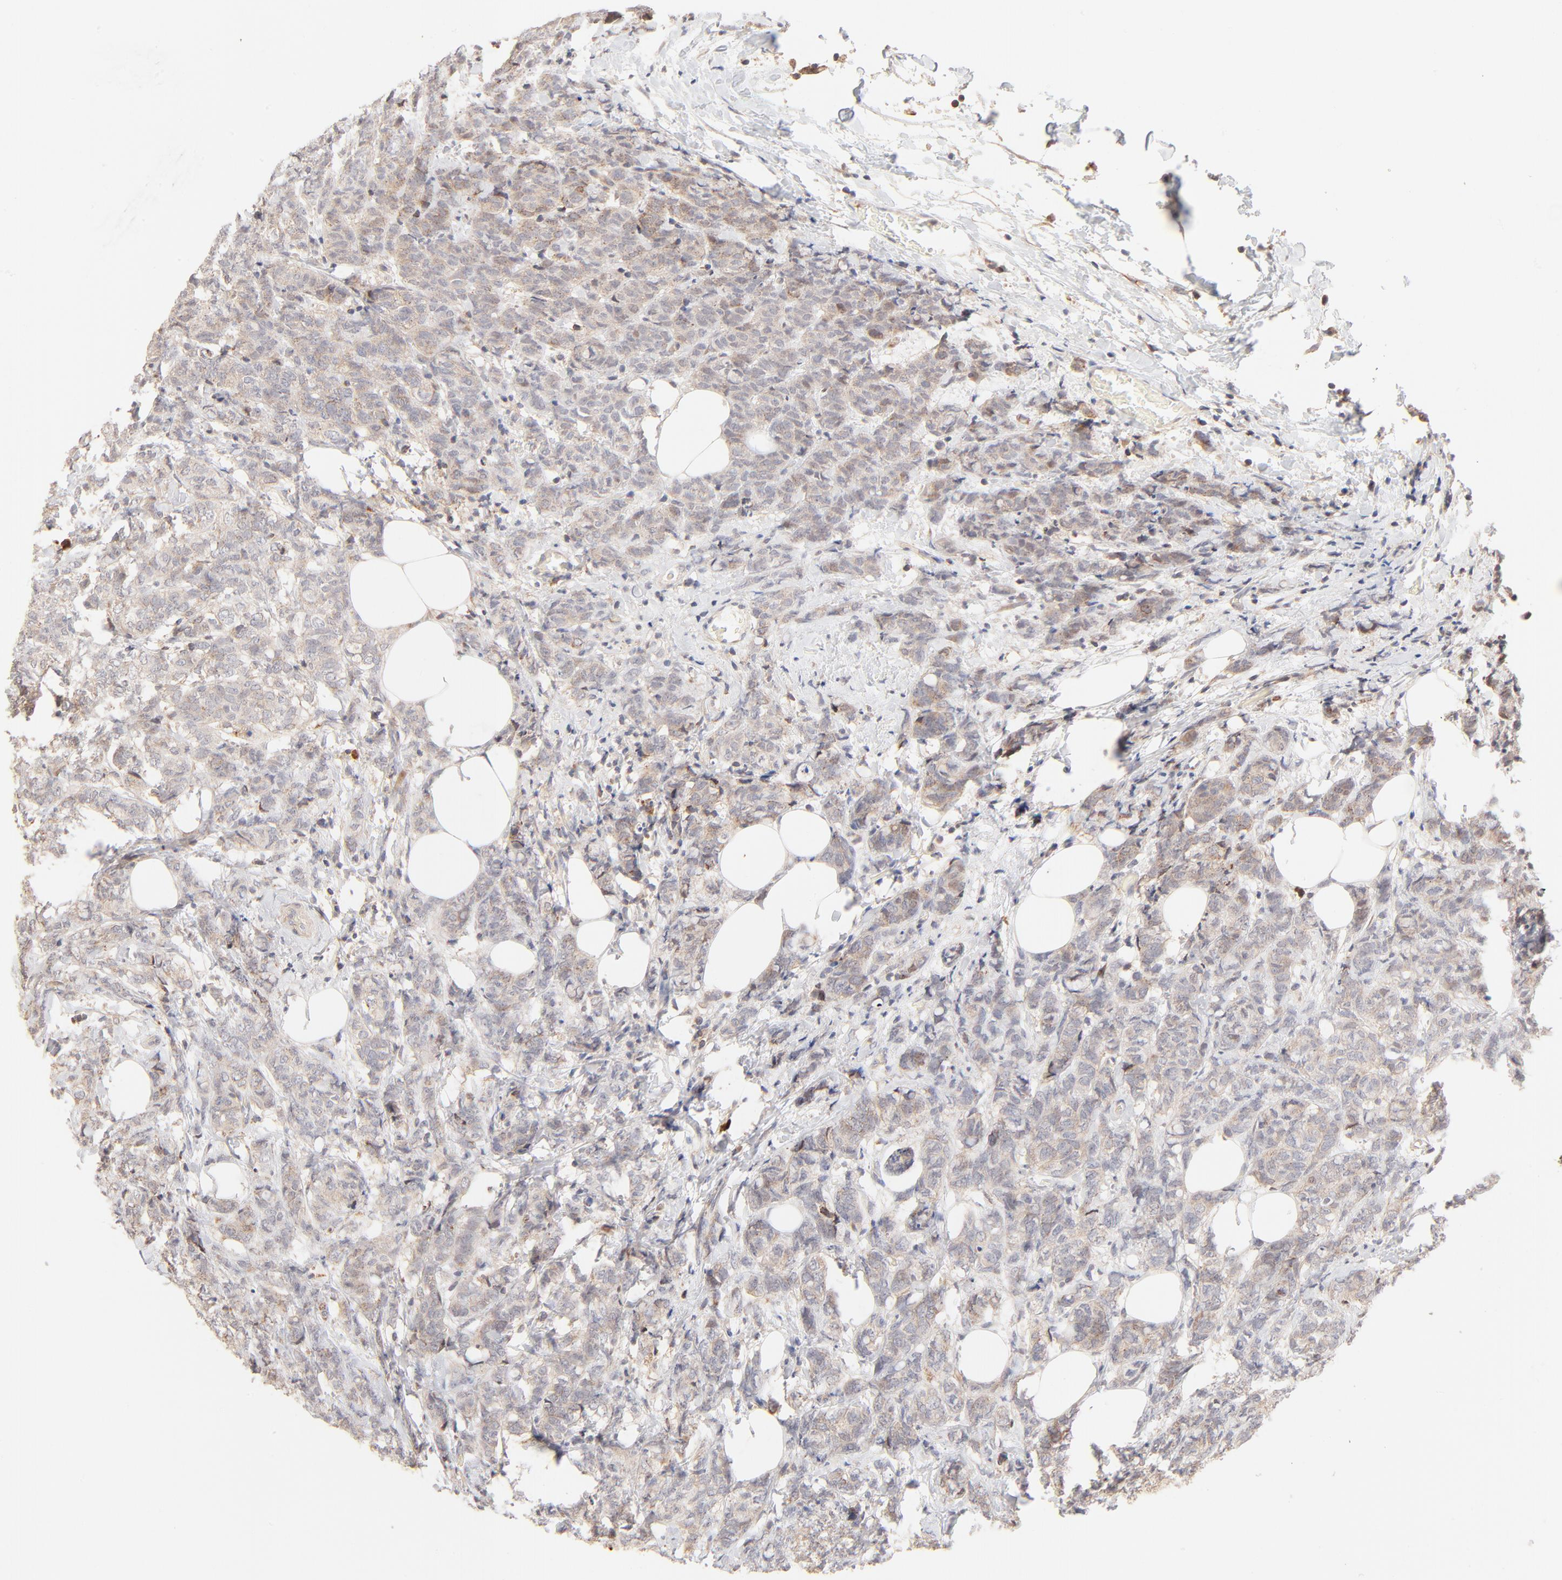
{"staining": {"intensity": "weak", "quantity": ">75%", "location": "cytoplasmic/membranous"}, "tissue": "breast cancer", "cell_type": "Tumor cells", "image_type": "cancer", "snomed": [{"axis": "morphology", "description": "Lobular carcinoma"}, {"axis": "topography", "description": "Breast"}], "caption": "This is an image of immunohistochemistry staining of breast cancer, which shows weak expression in the cytoplasmic/membranous of tumor cells.", "gene": "CSPG4", "patient": {"sex": "female", "age": 60}}